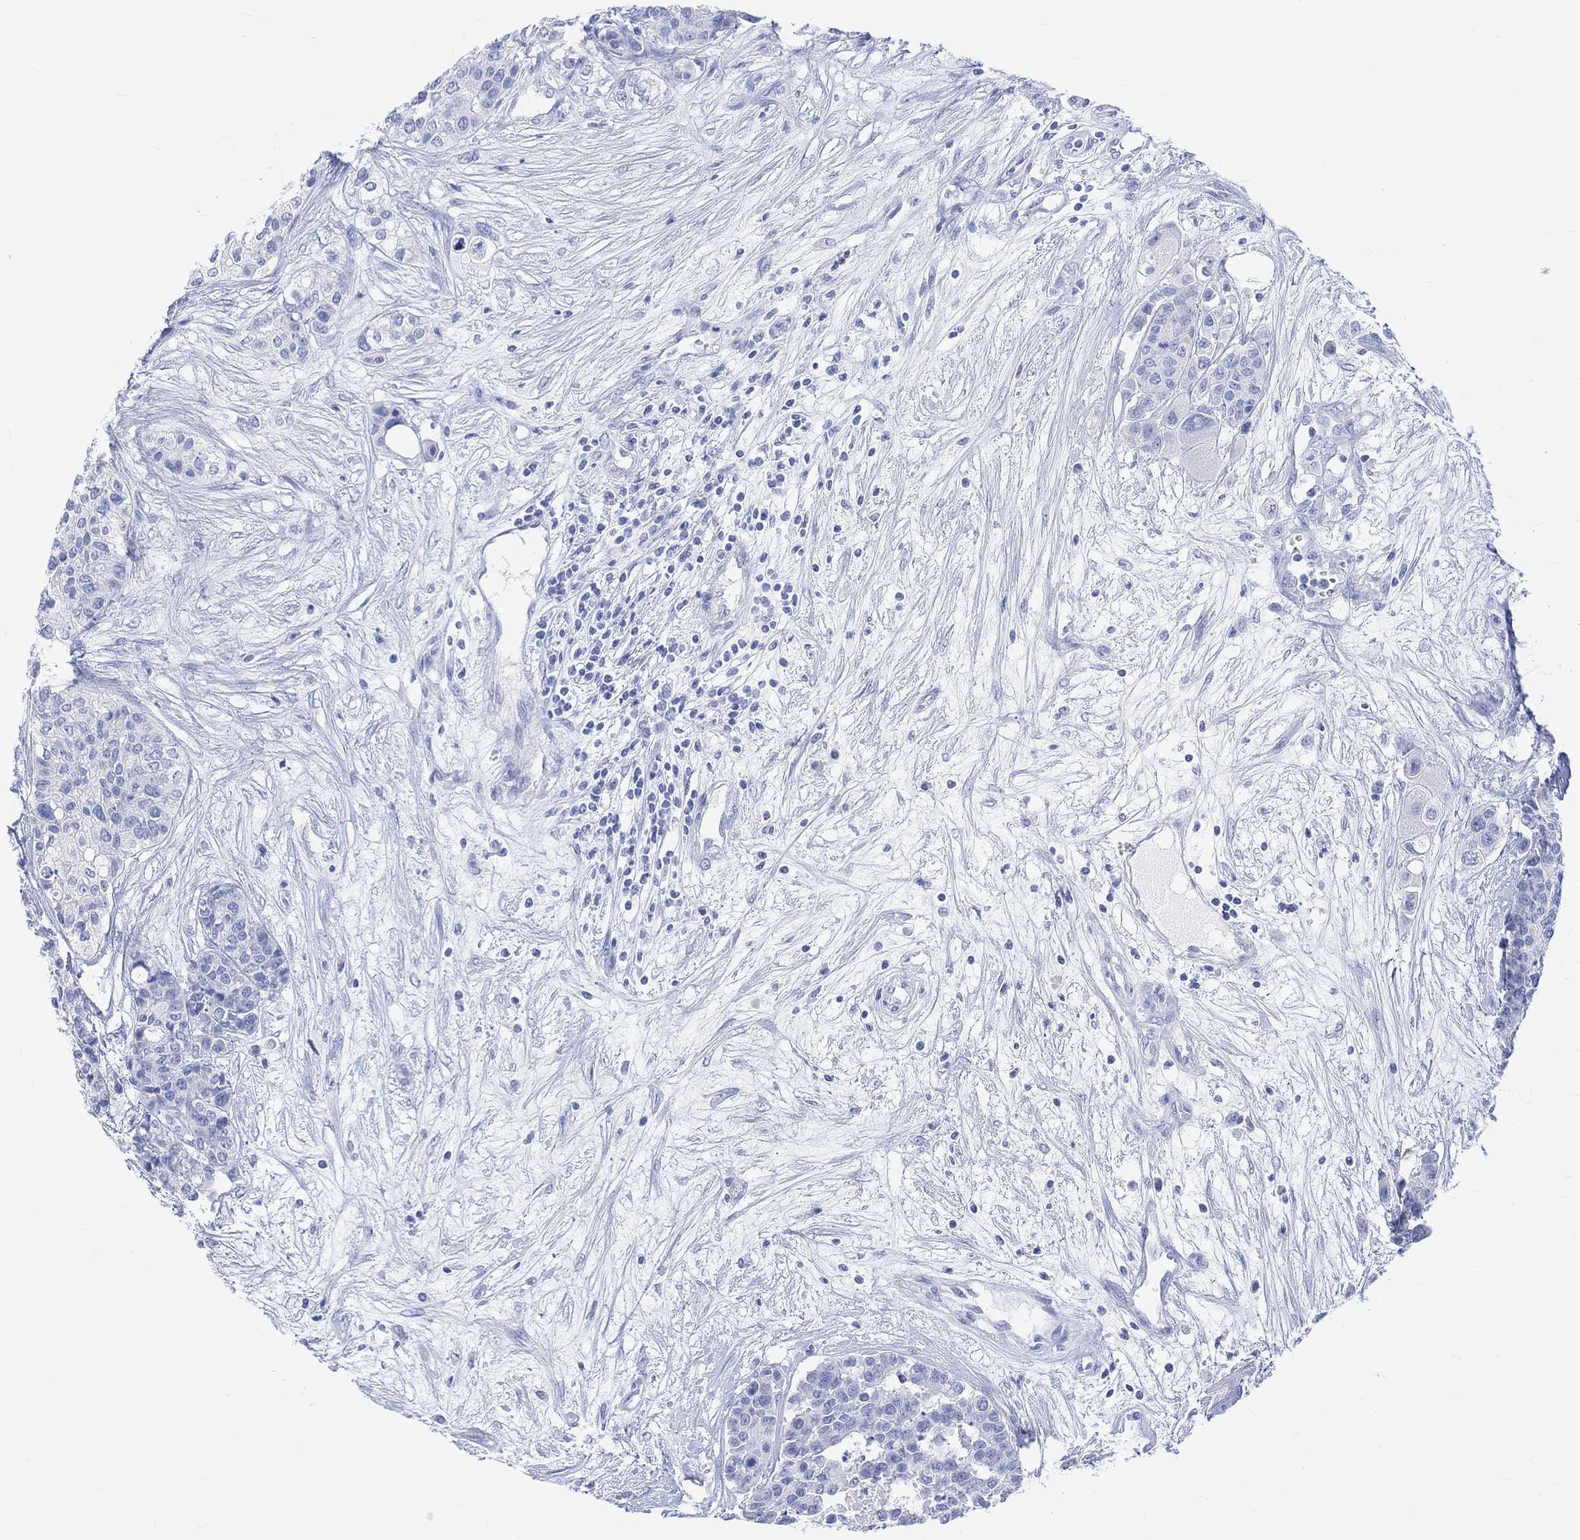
{"staining": {"intensity": "negative", "quantity": "none", "location": "none"}, "tissue": "carcinoid", "cell_type": "Tumor cells", "image_type": "cancer", "snomed": [{"axis": "morphology", "description": "Carcinoid, malignant, NOS"}, {"axis": "topography", "description": "Colon"}], "caption": "Tumor cells show no significant positivity in carcinoid.", "gene": "CALCA", "patient": {"sex": "male", "age": 81}}